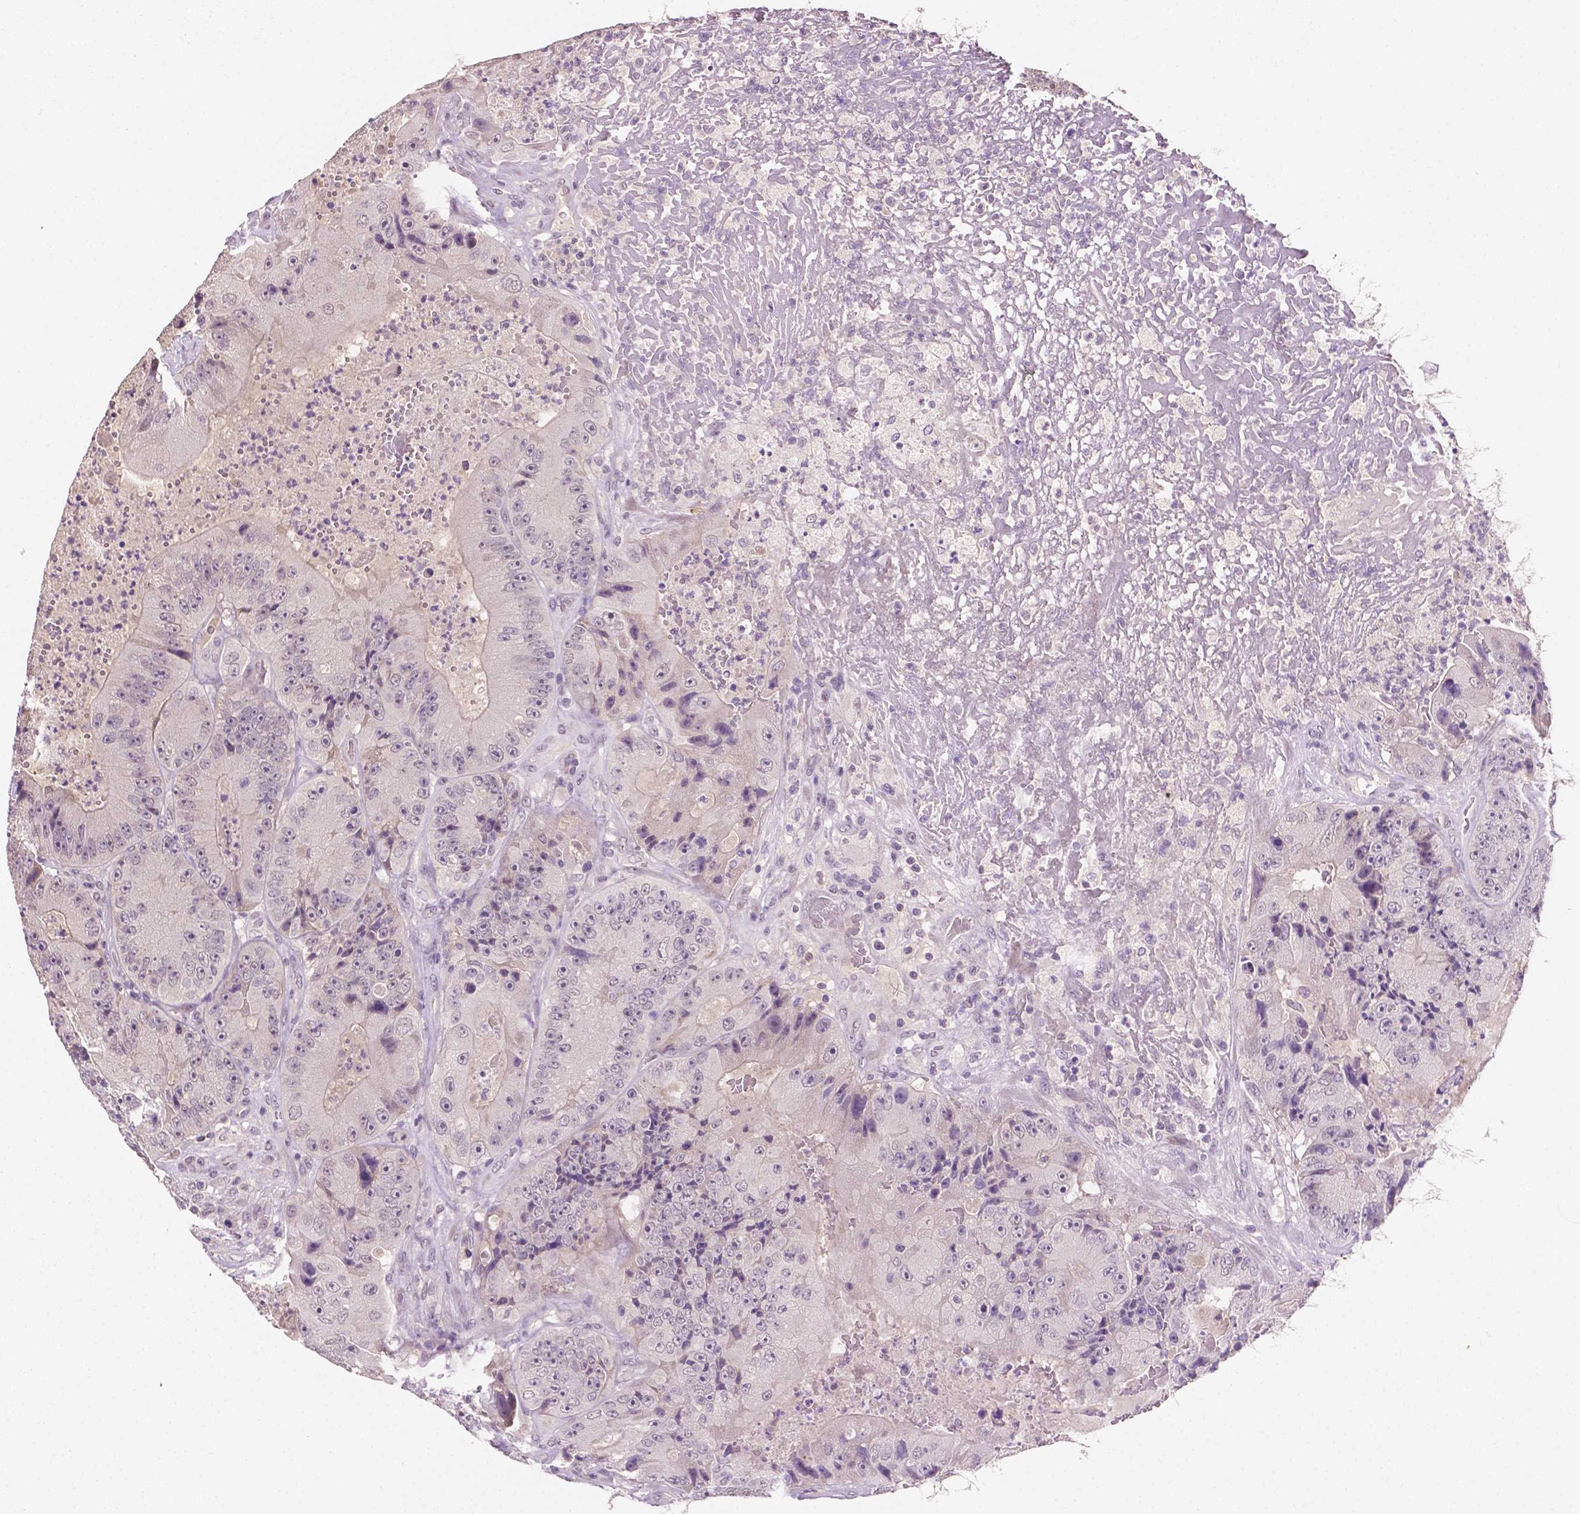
{"staining": {"intensity": "negative", "quantity": "none", "location": "none"}, "tissue": "colorectal cancer", "cell_type": "Tumor cells", "image_type": "cancer", "snomed": [{"axis": "morphology", "description": "Adenocarcinoma, NOS"}, {"axis": "topography", "description": "Colon"}], "caption": "Immunohistochemical staining of colorectal adenocarcinoma displays no significant expression in tumor cells. (DAB (3,3'-diaminobenzidine) immunohistochemistry (IHC), high magnification).", "gene": "MROH6", "patient": {"sex": "female", "age": 86}}